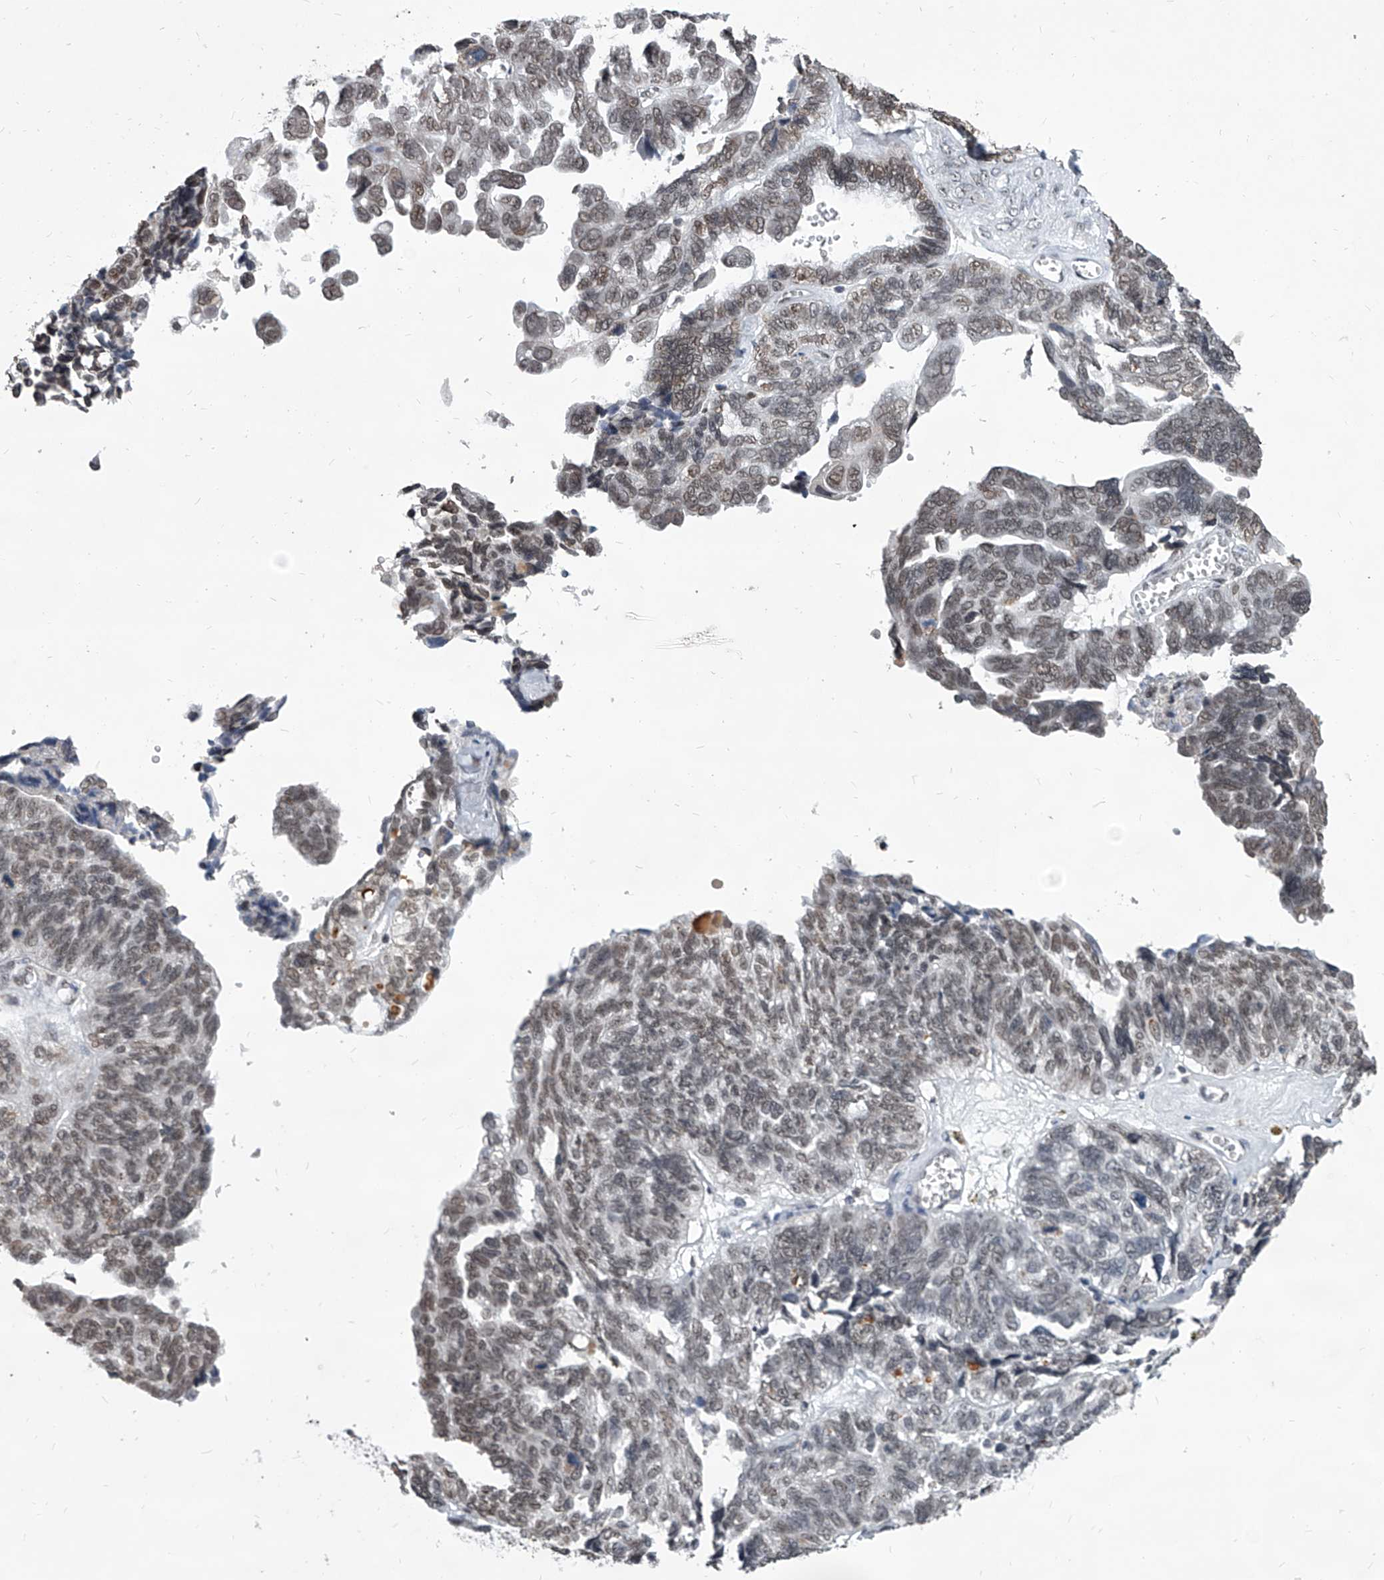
{"staining": {"intensity": "weak", "quantity": "25%-75%", "location": "nuclear"}, "tissue": "ovarian cancer", "cell_type": "Tumor cells", "image_type": "cancer", "snomed": [{"axis": "morphology", "description": "Cystadenocarcinoma, serous, NOS"}, {"axis": "topography", "description": "Ovary"}], "caption": "Approximately 25%-75% of tumor cells in human ovarian cancer display weak nuclear protein positivity as visualized by brown immunohistochemical staining.", "gene": "PPIL4", "patient": {"sex": "female", "age": 79}}